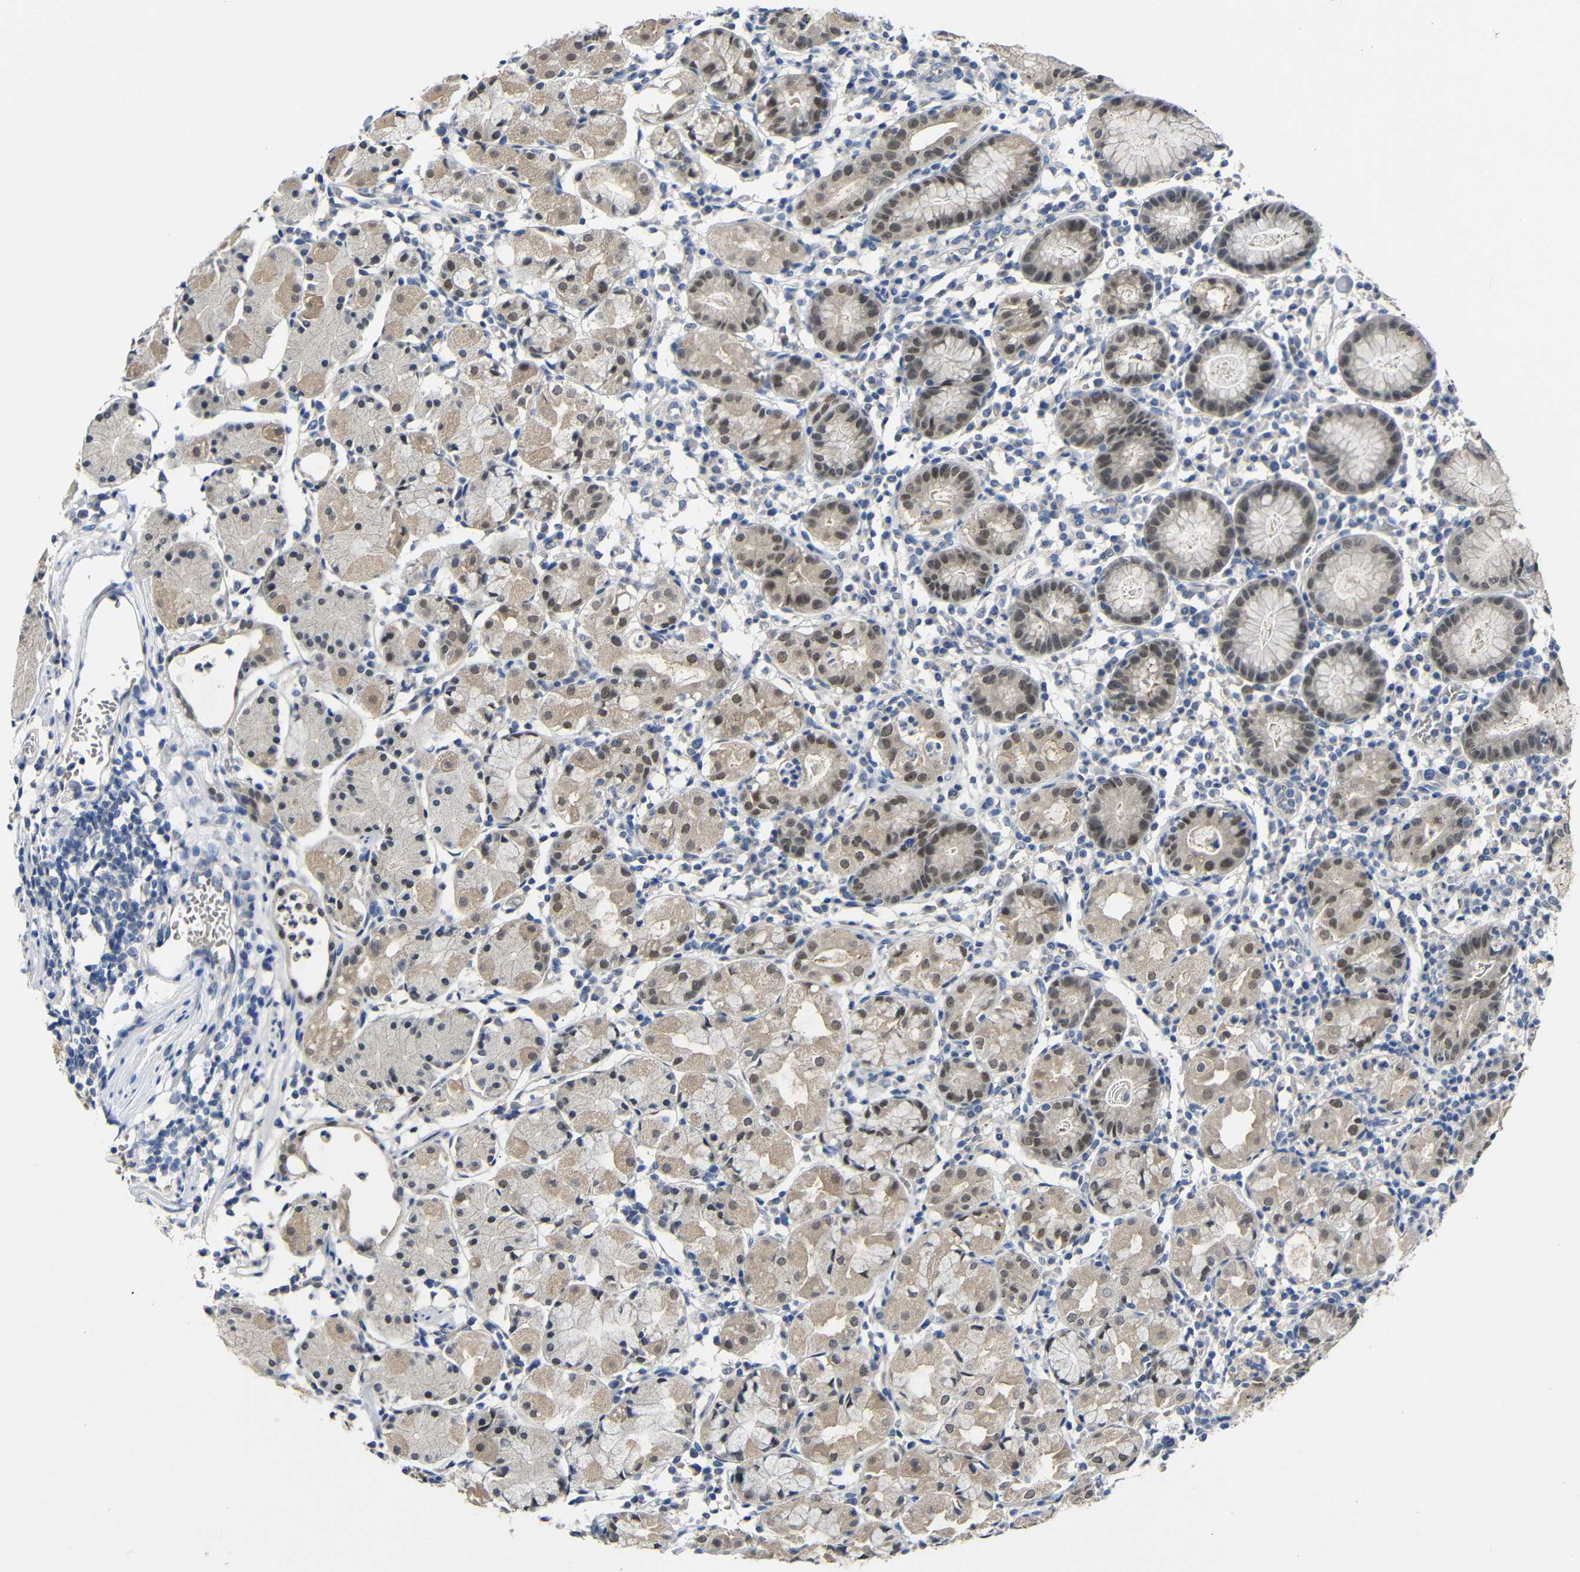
{"staining": {"intensity": "weak", "quantity": ">75%", "location": "cytoplasmic/membranous,nuclear"}, "tissue": "stomach", "cell_type": "Glandular cells", "image_type": "normal", "snomed": [{"axis": "morphology", "description": "Normal tissue, NOS"}, {"axis": "topography", "description": "Stomach"}, {"axis": "topography", "description": "Stomach, lower"}], "caption": "Stomach stained with DAB (3,3'-diaminobenzidine) immunohistochemistry exhibits low levels of weak cytoplasmic/membranous,nuclear staining in approximately >75% of glandular cells. (Stains: DAB (3,3'-diaminobenzidine) in brown, nuclei in blue, Microscopy: brightfield microscopy at high magnification).", "gene": "HNF1A", "patient": {"sex": "female", "age": 75}}